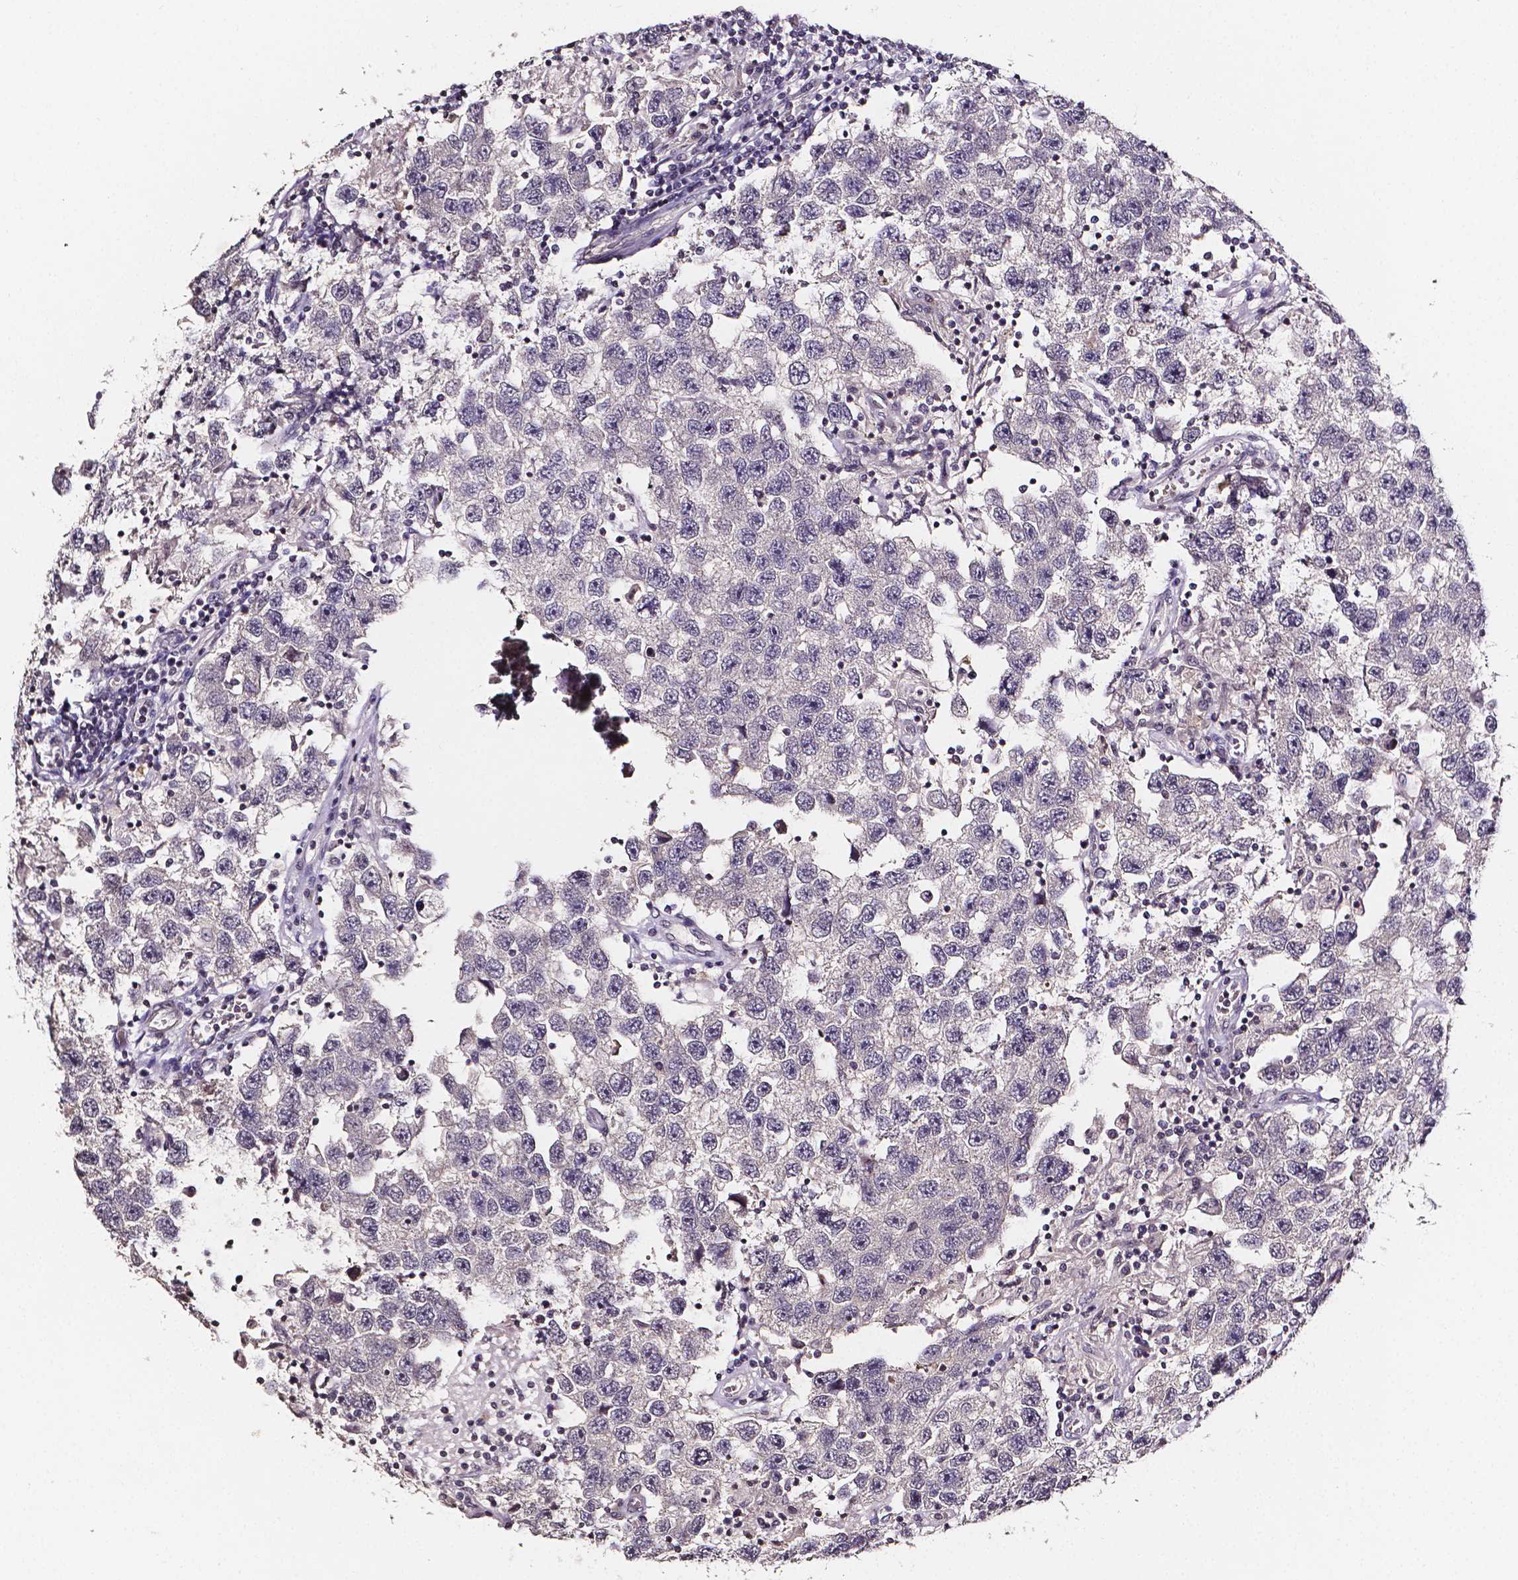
{"staining": {"intensity": "negative", "quantity": "none", "location": "none"}, "tissue": "testis cancer", "cell_type": "Tumor cells", "image_type": "cancer", "snomed": [{"axis": "morphology", "description": "Seminoma, NOS"}, {"axis": "topography", "description": "Testis"}], "caption": "Testis seminoma was stained to show a protein in brown. There is no significant expression in tumor cells.", "gene": "NRGN", "patient": {"sex": "male", "age": 26}}